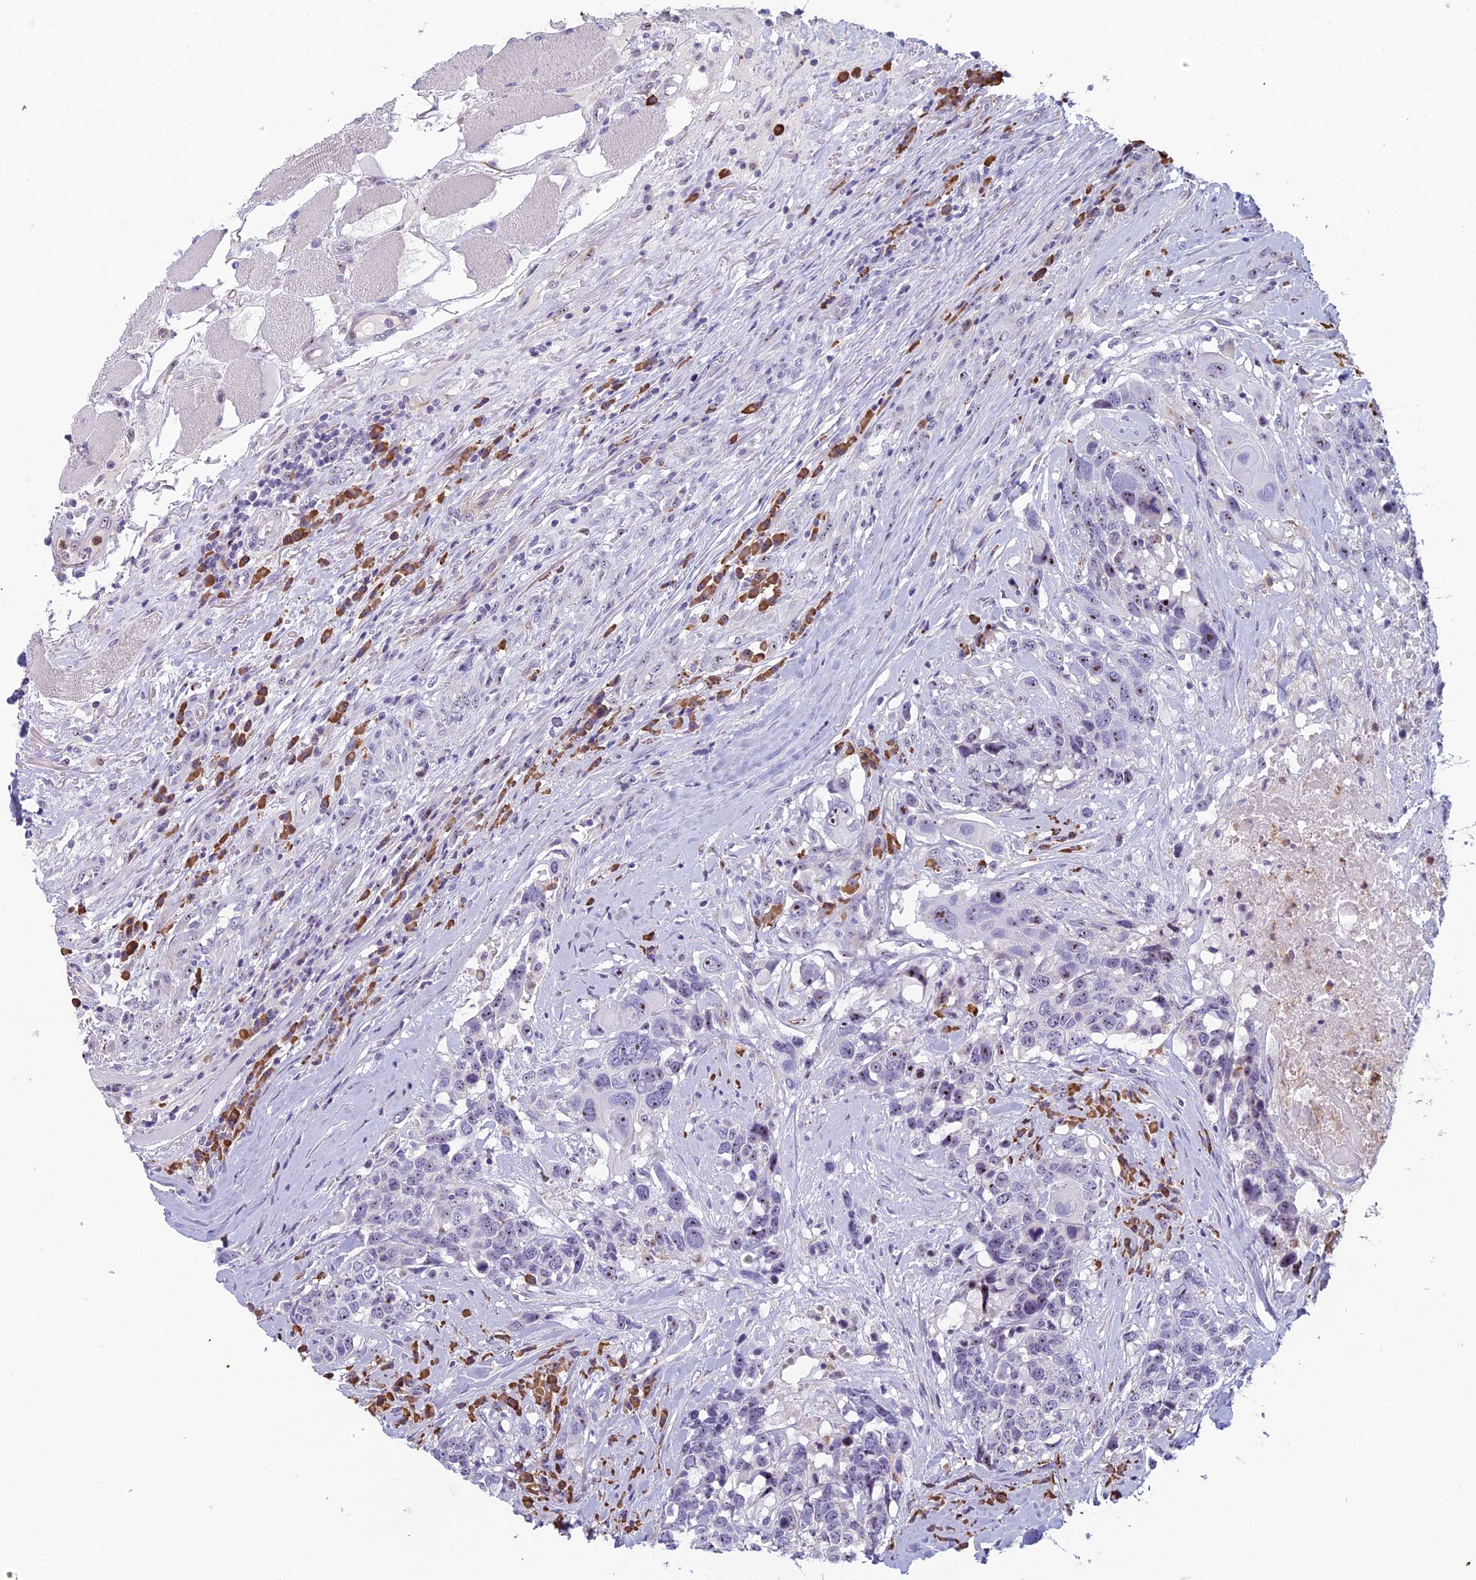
{"staining": {"intensity": "weak", "quantity": "<25%", "location": "nuclear"}, "tissue": "head and neck cancer", "cell_type": "Tumor cells", "image_type": "cancer", "snomed": [{"axis": "morphology", "description": "Squamous cell carcinoma, NOS"}, {"axis": "topography", "description": "Head-Neck"}], "caption": "Immunohistochemical staining of head and neck cancer exhibits no significant expression in tumor cells.", "gene": "NOC2L", "patient": {"sex": "male", "age": 66}}